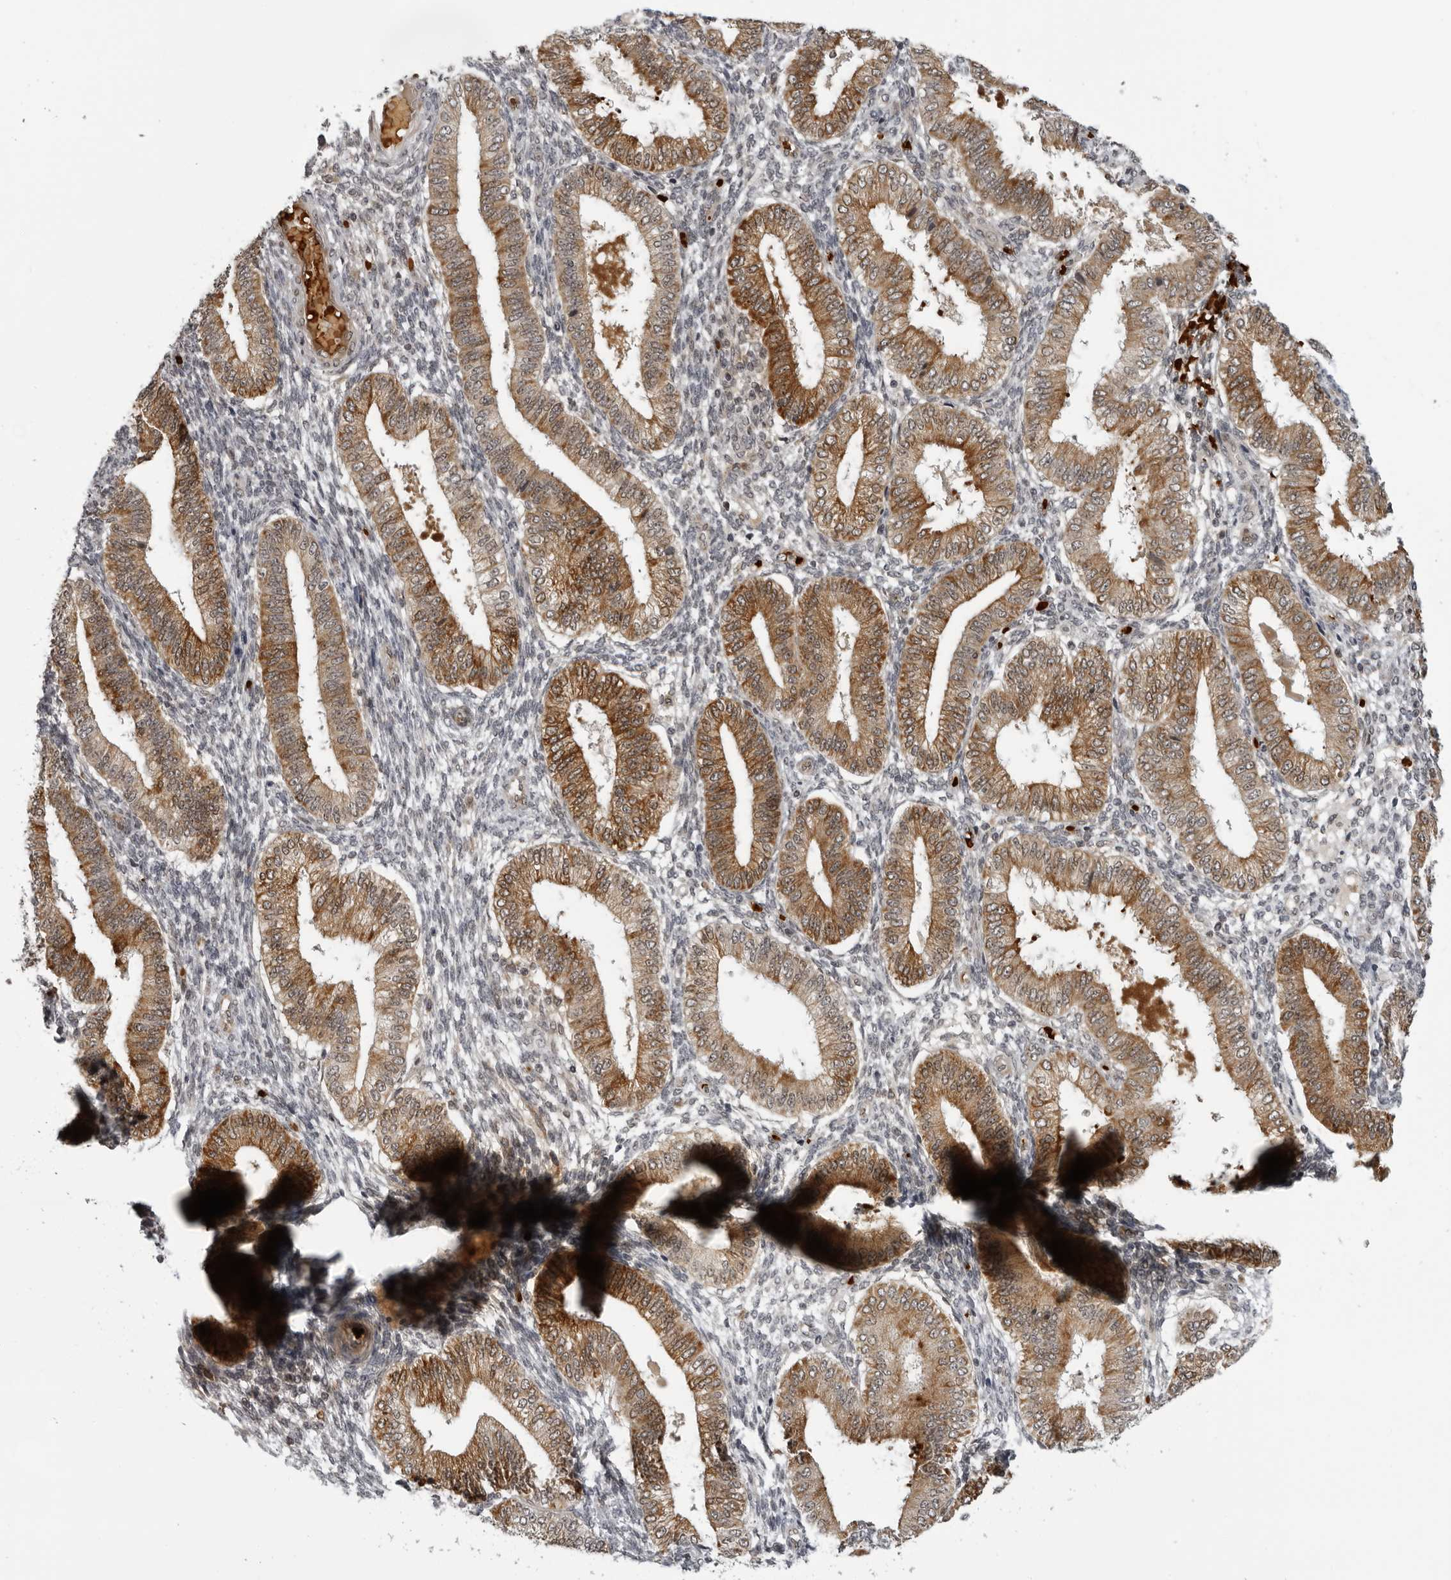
{"staining": {"intensity": "weak", "quantity": "<25%", "location": "cytoplasmic/membranous"}, "tissue": "endometrium", "cell_type": "Cells in endometrial stroma", "image_type": "normal", "snomed": [{"axis": "morphology", "description": "Normal tissue, NOS"}, {"axis": "topography", "description": "Endometrium"}], "caption": "IHC histopathology image of benign endometrium: endometrium stained with DAB (3,3'-diaminobenzidine) displays no significant protein staining in cells in endometrial stroma. (DAB (3,3'-diaminobenzidine) immunohistochemistry, high magnification).", "gene": "THOP1", "patient": {"sex": "female", "age": 39}}